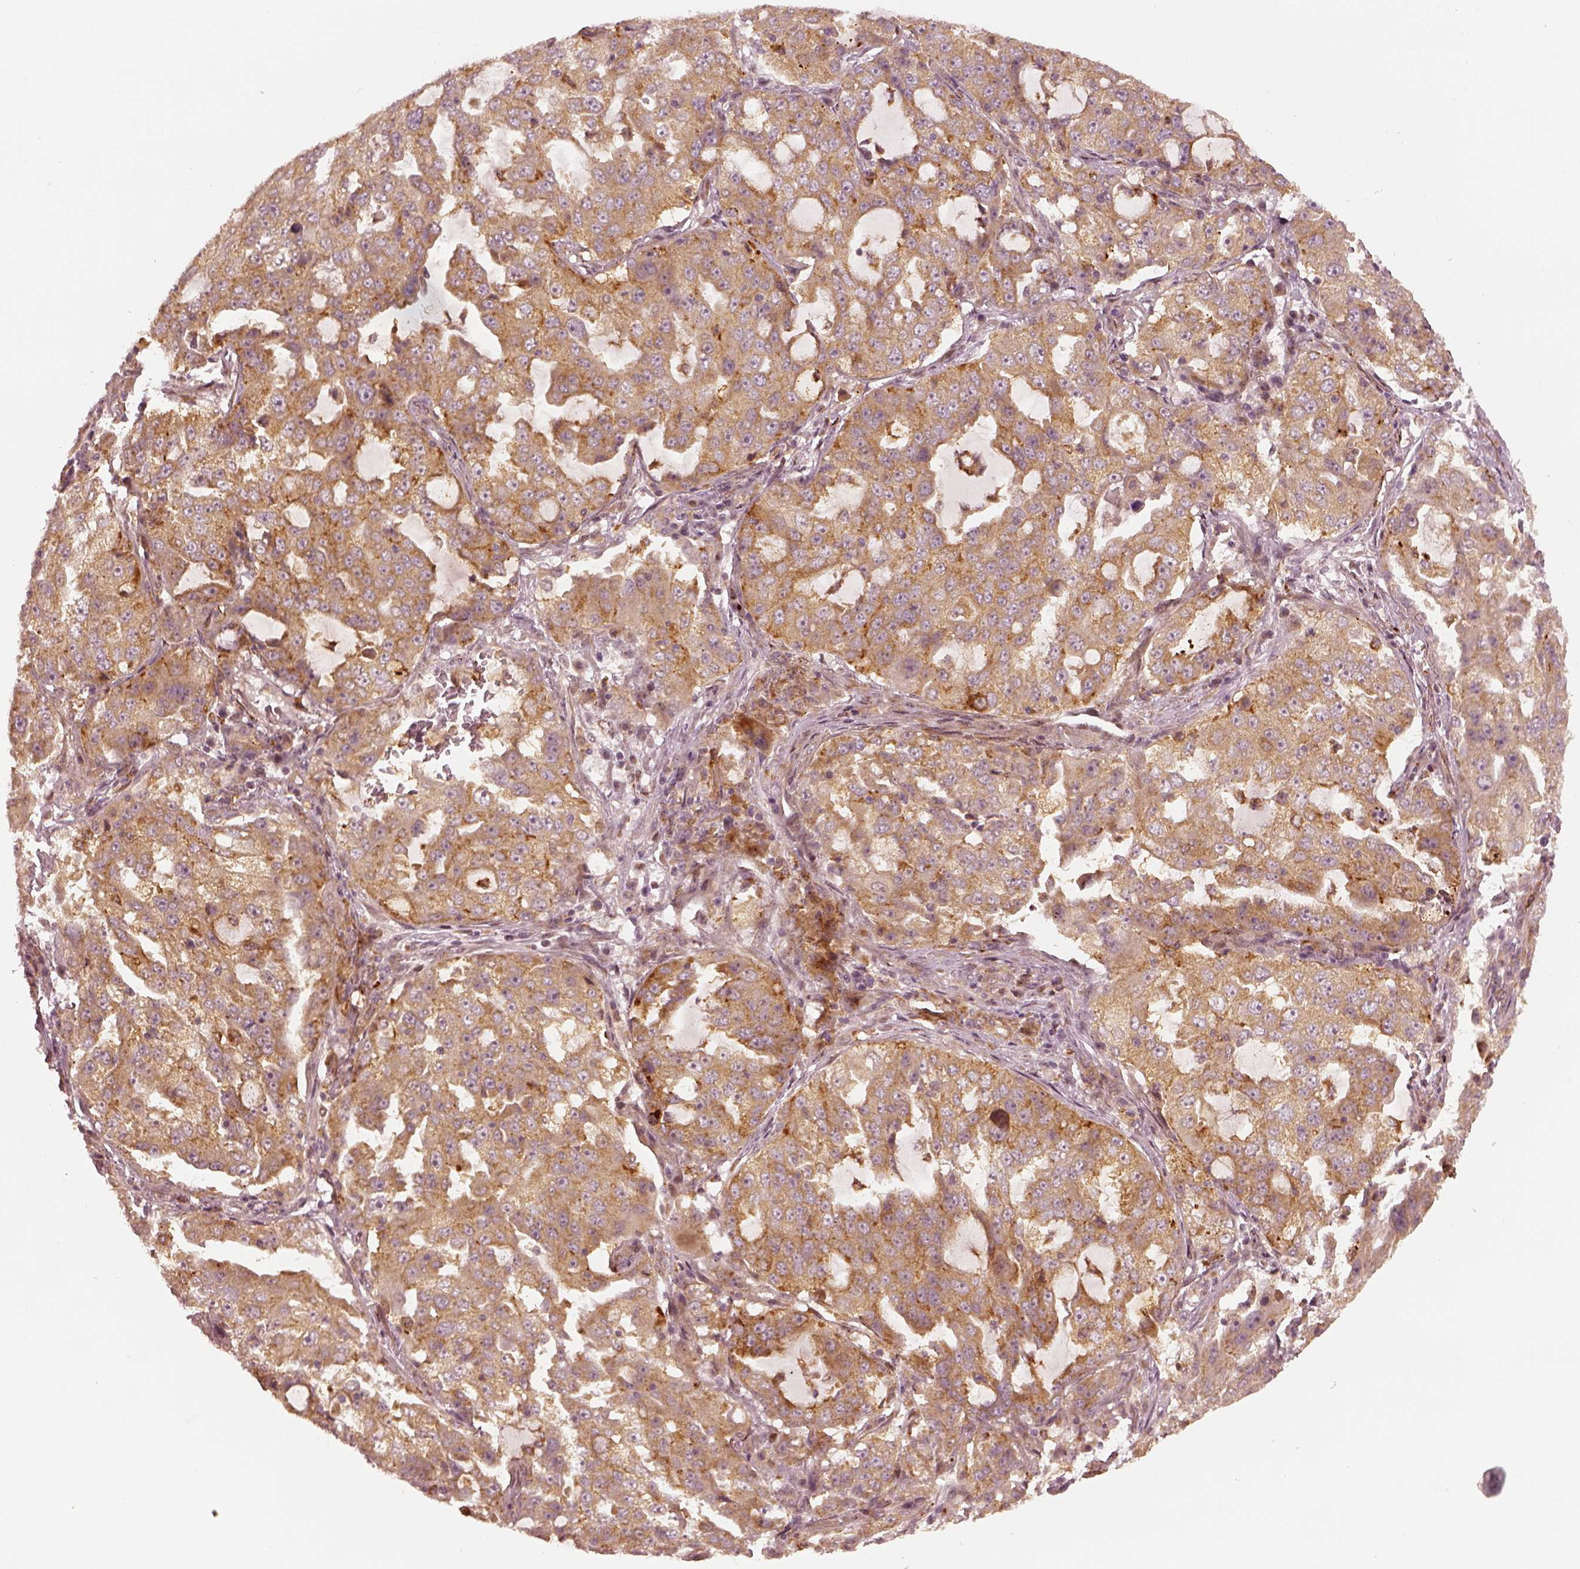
{"staining": {"intensity": "moderate", "quantity": ">75%", "location": "cytoplasmic/membranous"}, "tissue": "lung cancer", "cell_type": "Tumor cells", "image_type": "cancer", "snomed": [{"axis": "morphology", "description": "Adenocarcinoma, NOS"}, {"axis": "topography", "description": "Lung"}], "caption": "Human lung adenocarcinoma stained with a protein marker exhibits moderate staining in tumor cells.", "gene": "SLC12A9", "patient": {"sex": "female", "age": 61}}